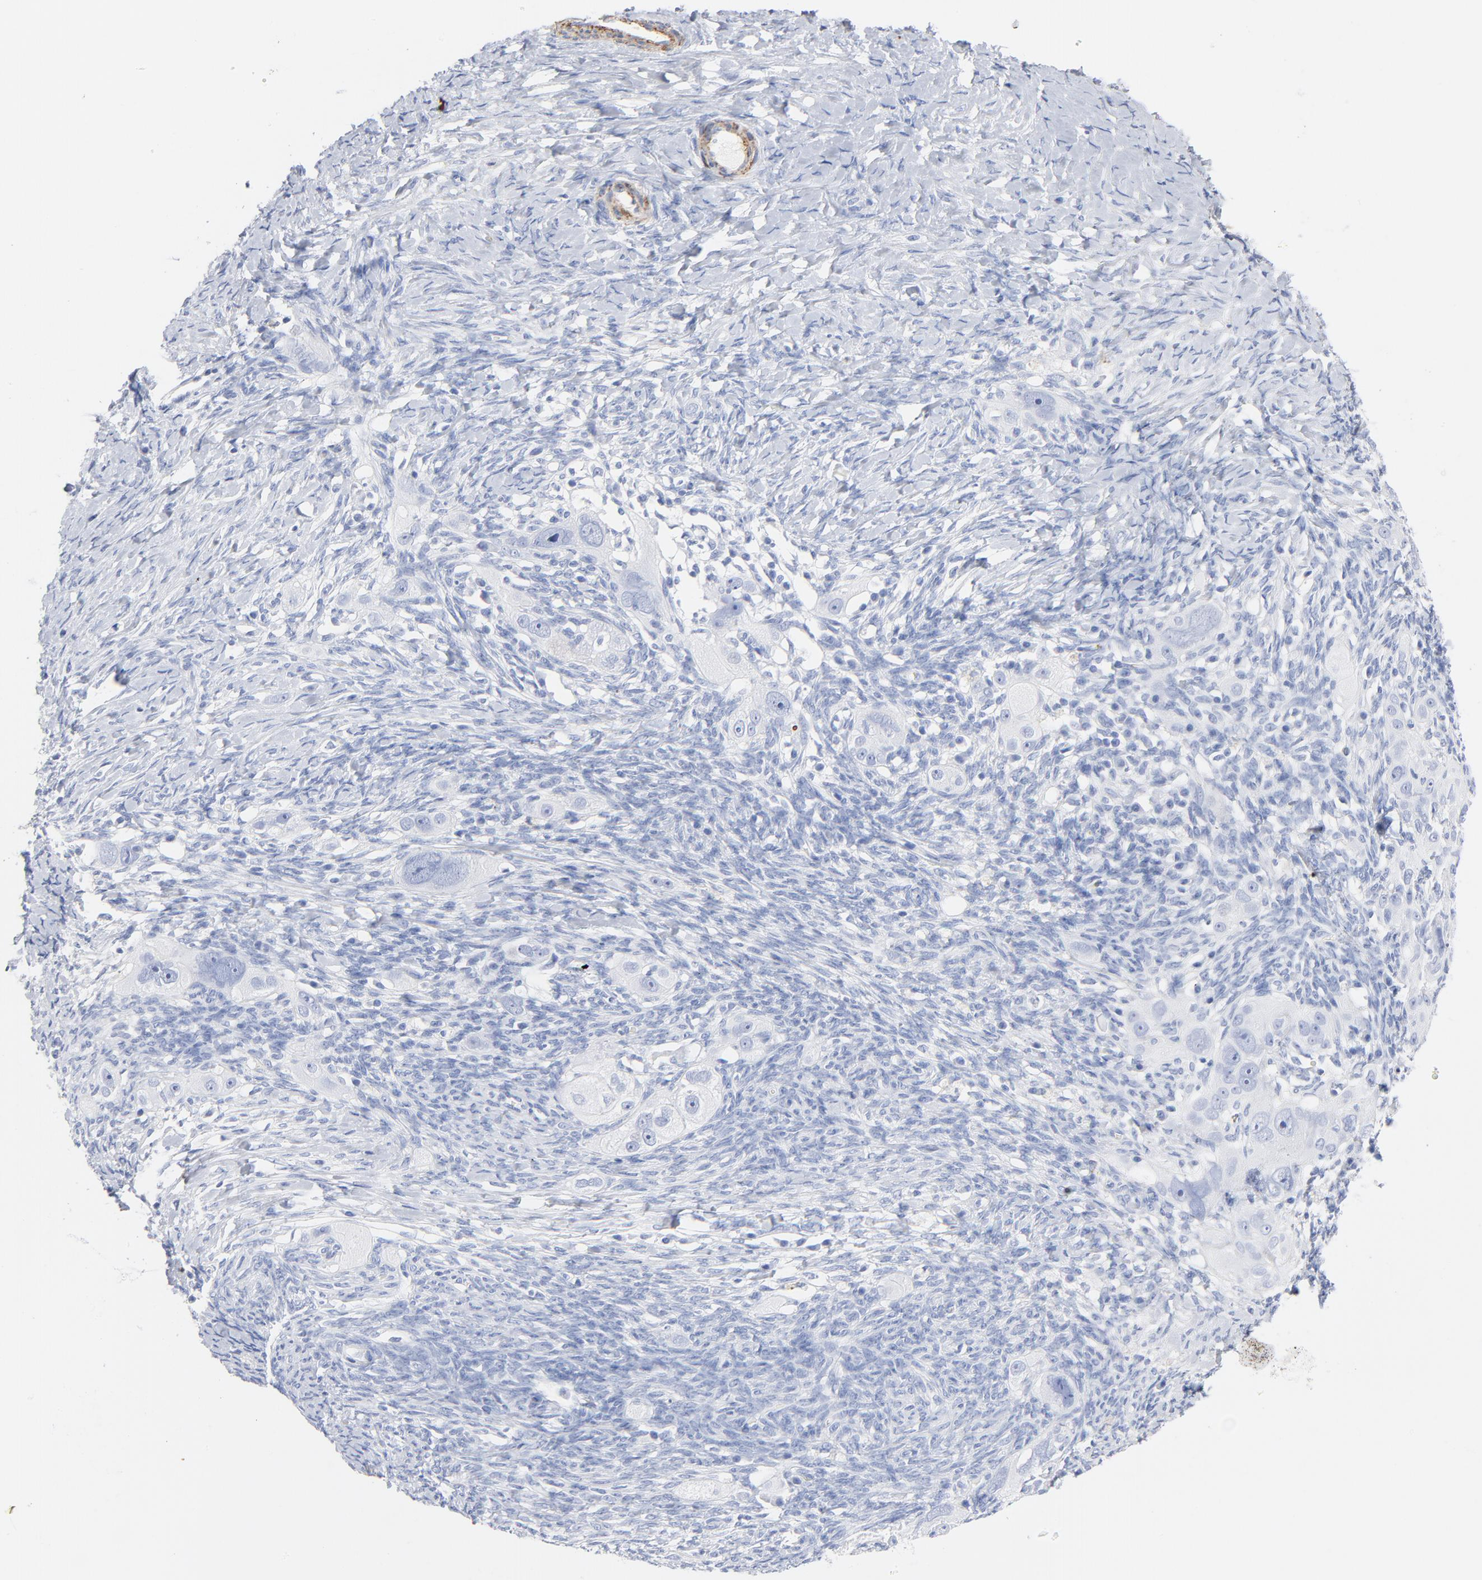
{"staining": {"intensity": "negative", "quantity": "none", "location": "none"}, "tissue": "ovarian cancer", "cell_type": "Tumor cells", "image_type": "cancer", "snomed": [{"axis": "morphology", "description": "Normal tissue, NOS"}, {"axis": "morphology", "description": "Cystadenocarcinoma, serous, NOS"}, {"axis": "topography", "description": "Ovary"}], "caption": "An immunohistochemistry micrograph of serous cystadenocarcinoma (ovarian) is shown. There is no staining in tumor cells of serous cystadenocarcinoma (ovarian).", "gene": "AGTR1", "patient": {"sex": "female", "age": 62}}